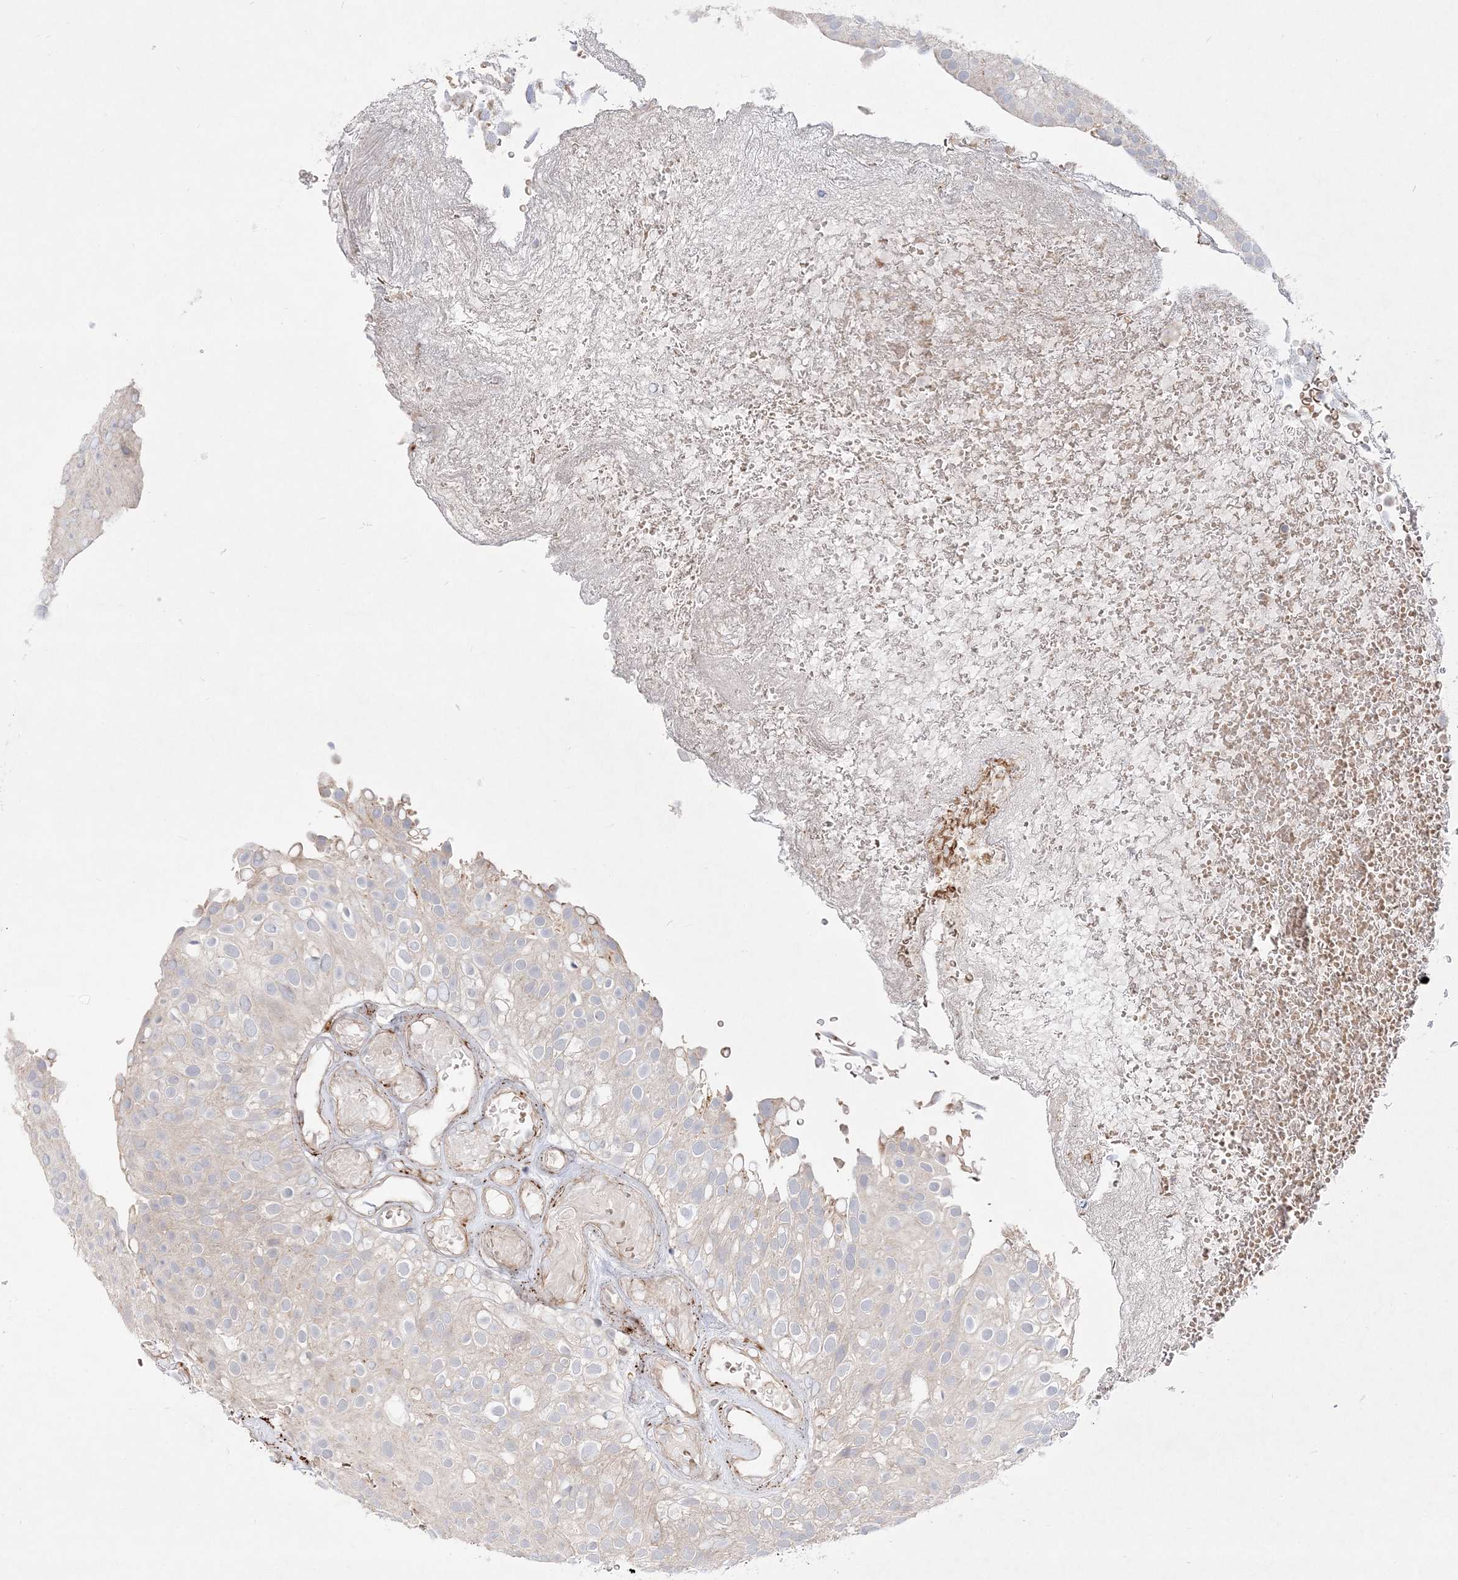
{"staining": {"intensity": "negative", "quantity": "none", "location": "none"}, "tissue": "urothelial cancer", "cell_type": "Tumor cells", "image_type": "cancer", "snomed": [{"axis": "morphology", "description": "Urothelial carcinoma, Low grade"}, {"axis": "topography", "description": "Urinary bladder"}], "caption": "Immunohistochemistry (IHC) of human urothelial carcinoma (low-grade) shows no staining in tumor cells.", "gene": "CLNK", "patient": {"sex": "male", "age": 78}}